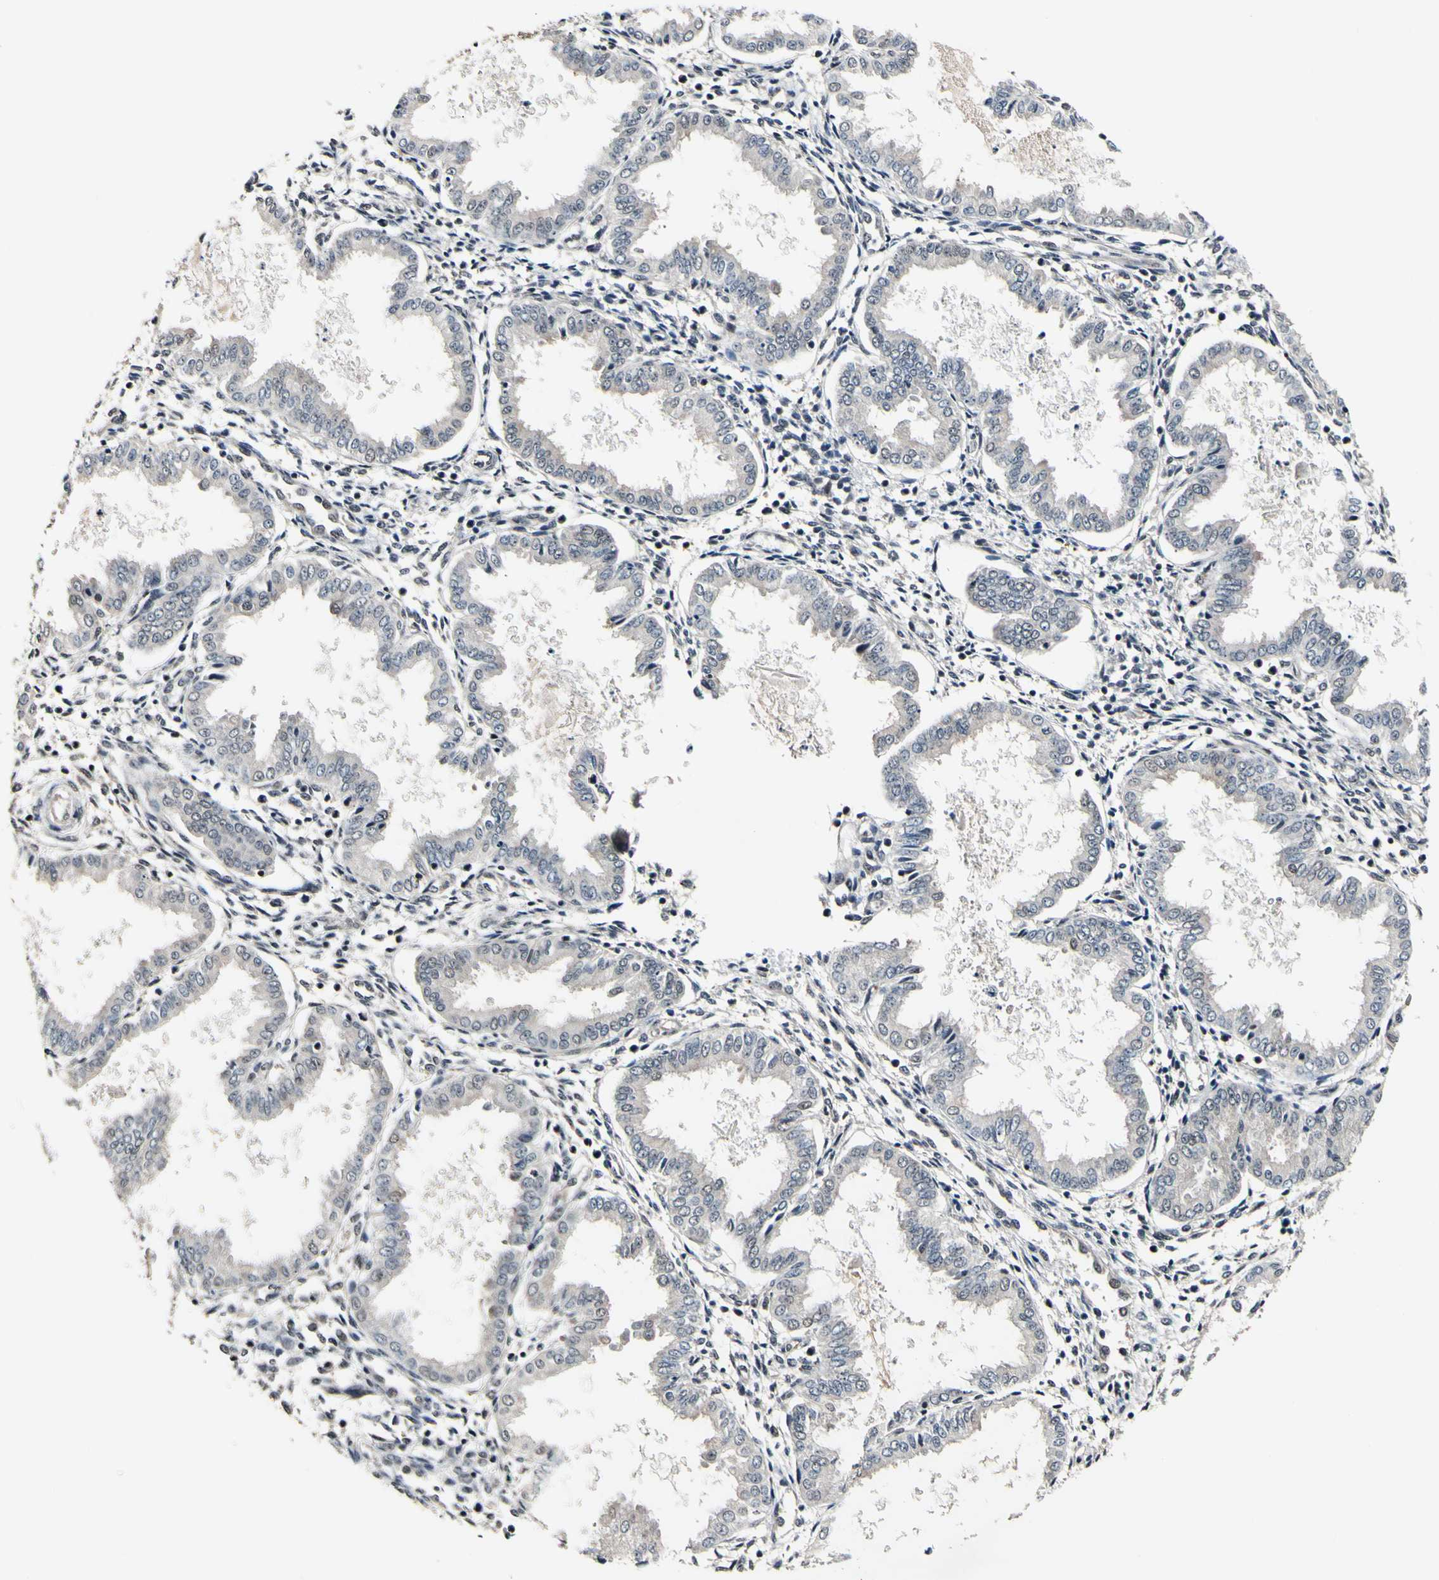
{"staining": {"intensity": "weak", "quantity": ">75%", "location": "nuclear"}, "tissue": "endometrium", "cell_type": "Cells in endometrial stroma", "image_type": "normal", "snomed": [{"axis": "morphology", "description": "Normal tissue, NOS"}, {"axis": "topography", "description": "Endometrium"}], "caption": "Immunohistochemistry (IHC) histopathology image of benign endometrium: endometrium stained using immunohistochemistry shows low levels of weak protein expression localized specifically in the nuclear of cells in endometrial stroma, appearing as a nuclear brown color.", "gene": "PSMD10", "patient": {"sex": "female", "age": 33}}